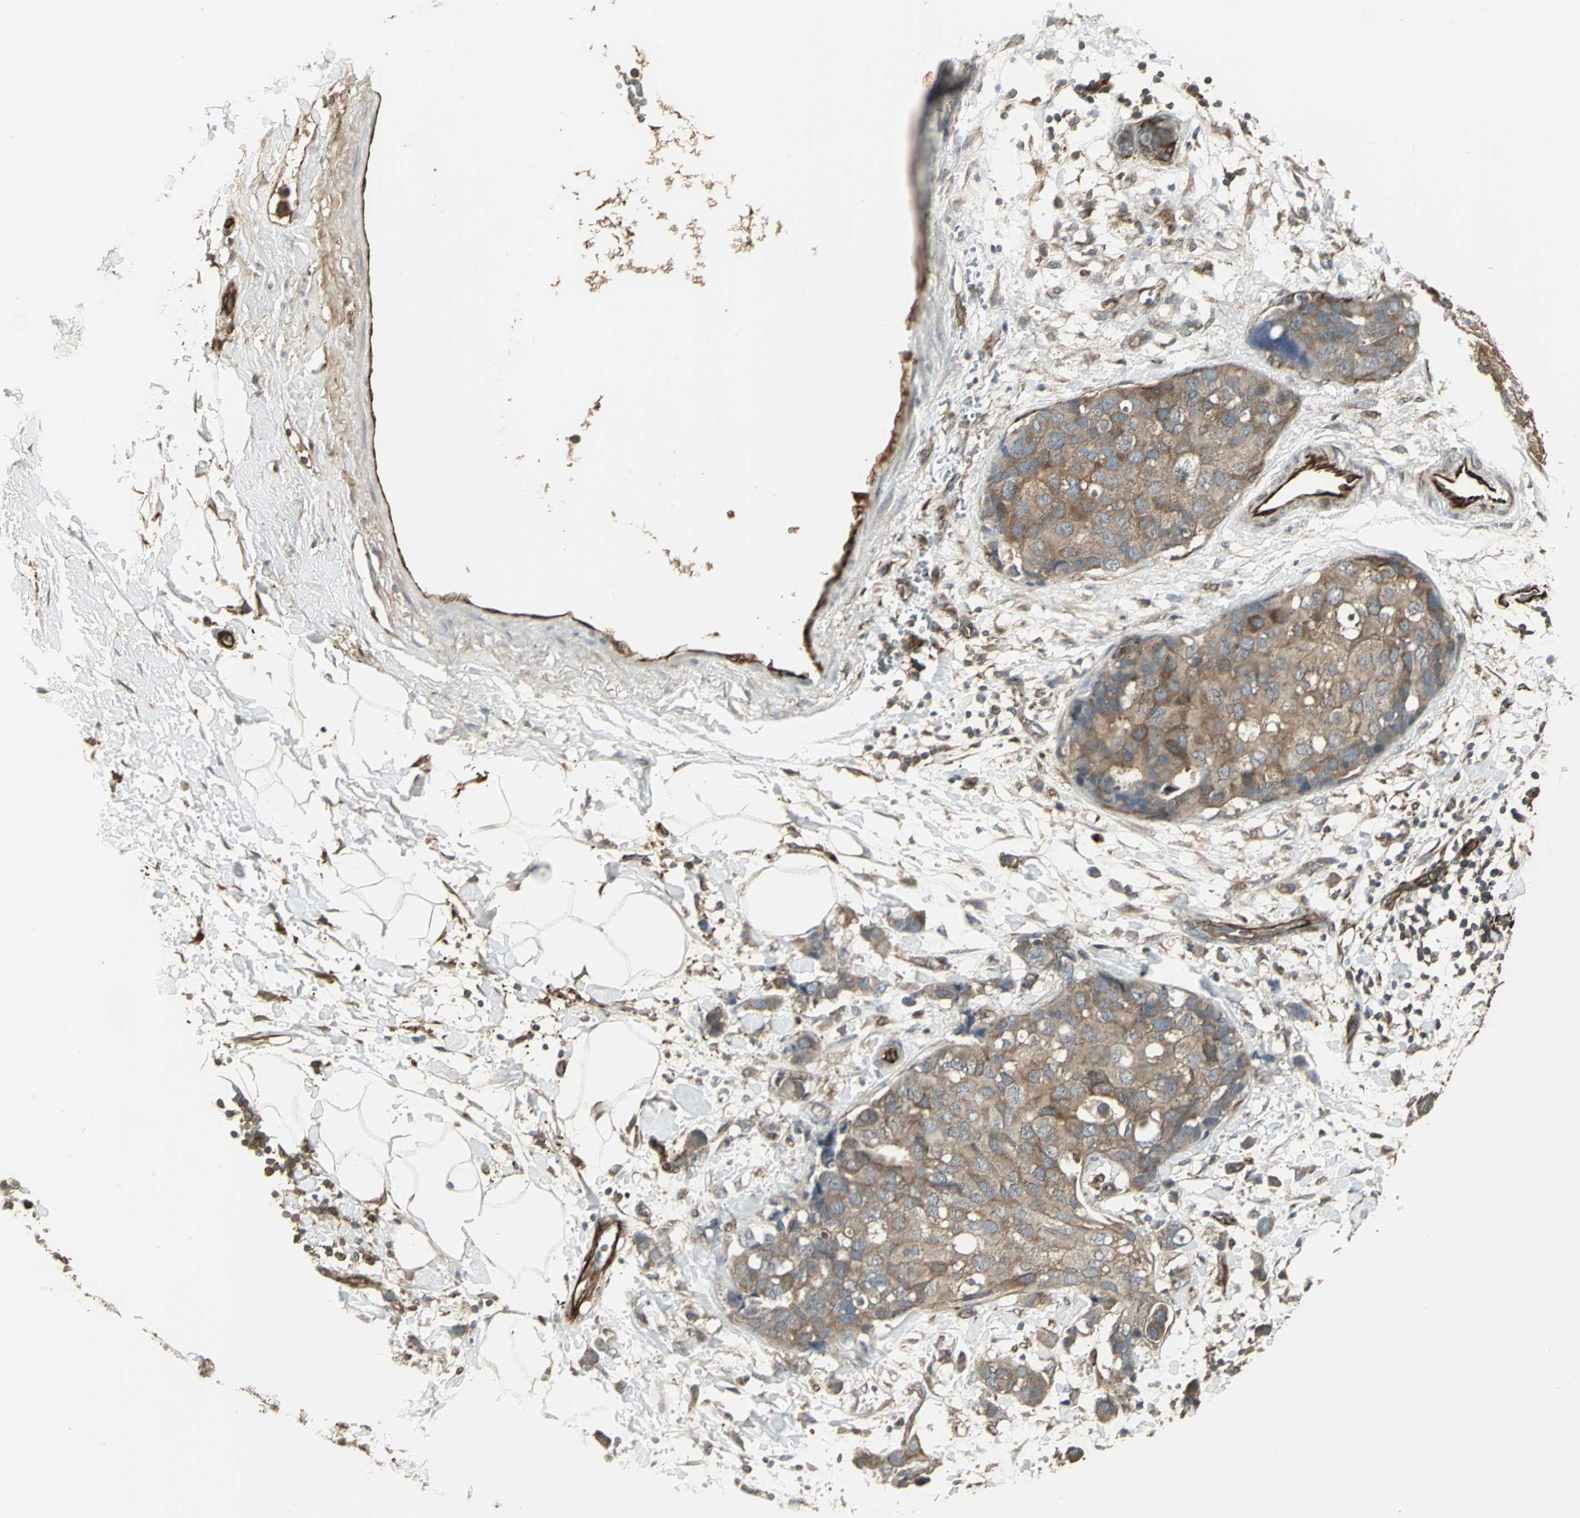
{"staining": {"intensity": "moderate", "quantity": ">75%", "location": "cytoplasmic/membranous"}, "tissue": "breast cancer", "cell_type": "Tumor cells", "image_type": "cancer", "snomed": [{"axis": "morphology", "description": "Normal tissue, NOS"}, {"axis": "morphology", "description": "Duct carcinoma"}, {"axis": "topography", "description": "Breast"}], "caption": "A medium amount of moderate cytoplasmic/membranous staining is appreciated in about >75% of tumor cells in breast cancer (intraductal carcinoma) tissue.", "gene": "PRXL2B", "patient": {"sex": "female", "age": 50}}